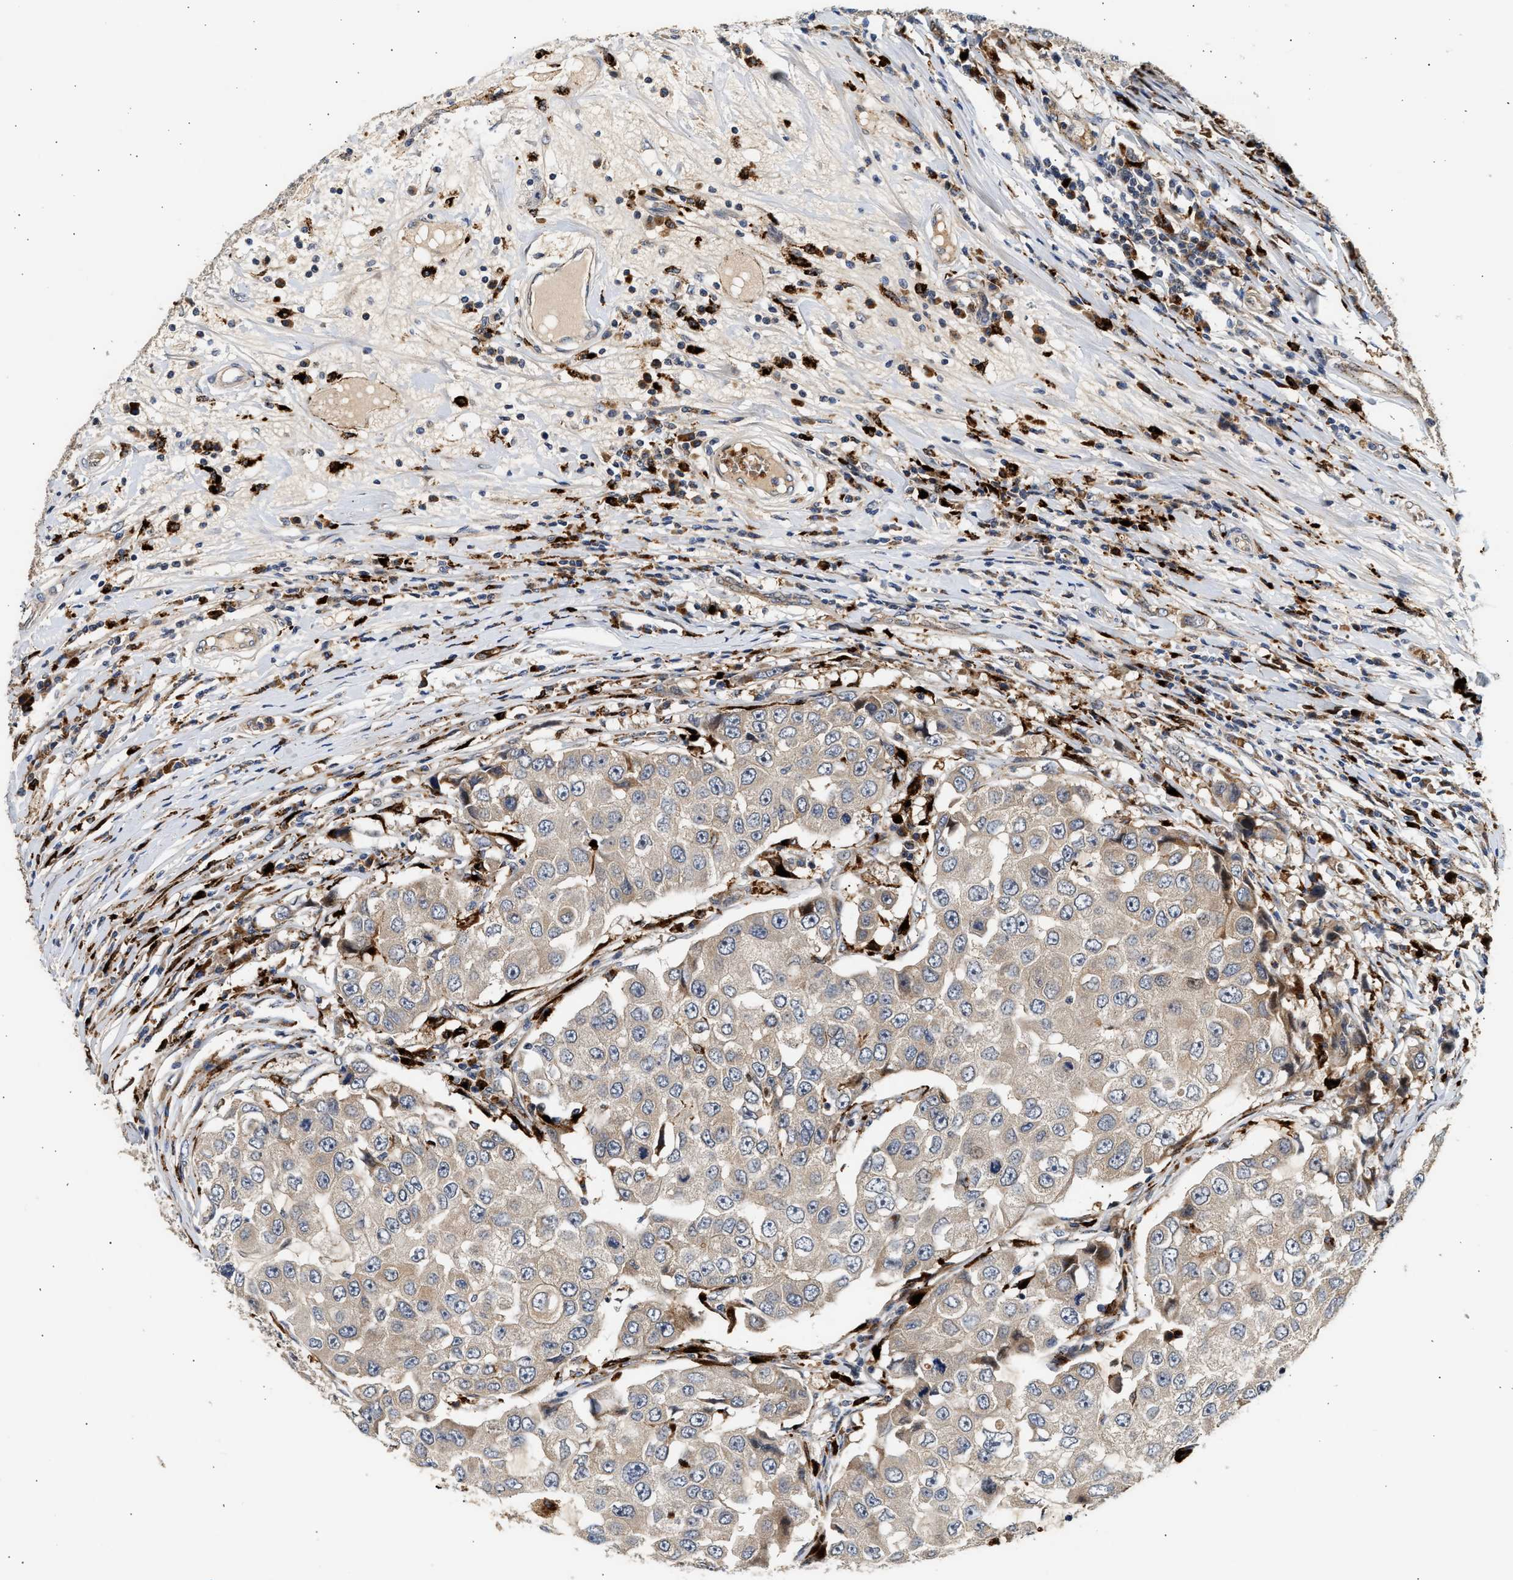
{"staining": {"intensity": "negative", "quantity": "none", "location": "none"}, "tissue": "breast cancer", "cell_type": "Tumor cells", "image_type": "cancer", "snomed": [{"axis": "morphology", "description": "Duct carcinoma"}, {"axis": "topography", "description": "Breast"}], "caption": "A photomicrograph of breast cancer stained for a protein displays no brown staining in tumor cells.", "gene": "PLD3", "patient": {"sex": "female", "age": 27}}